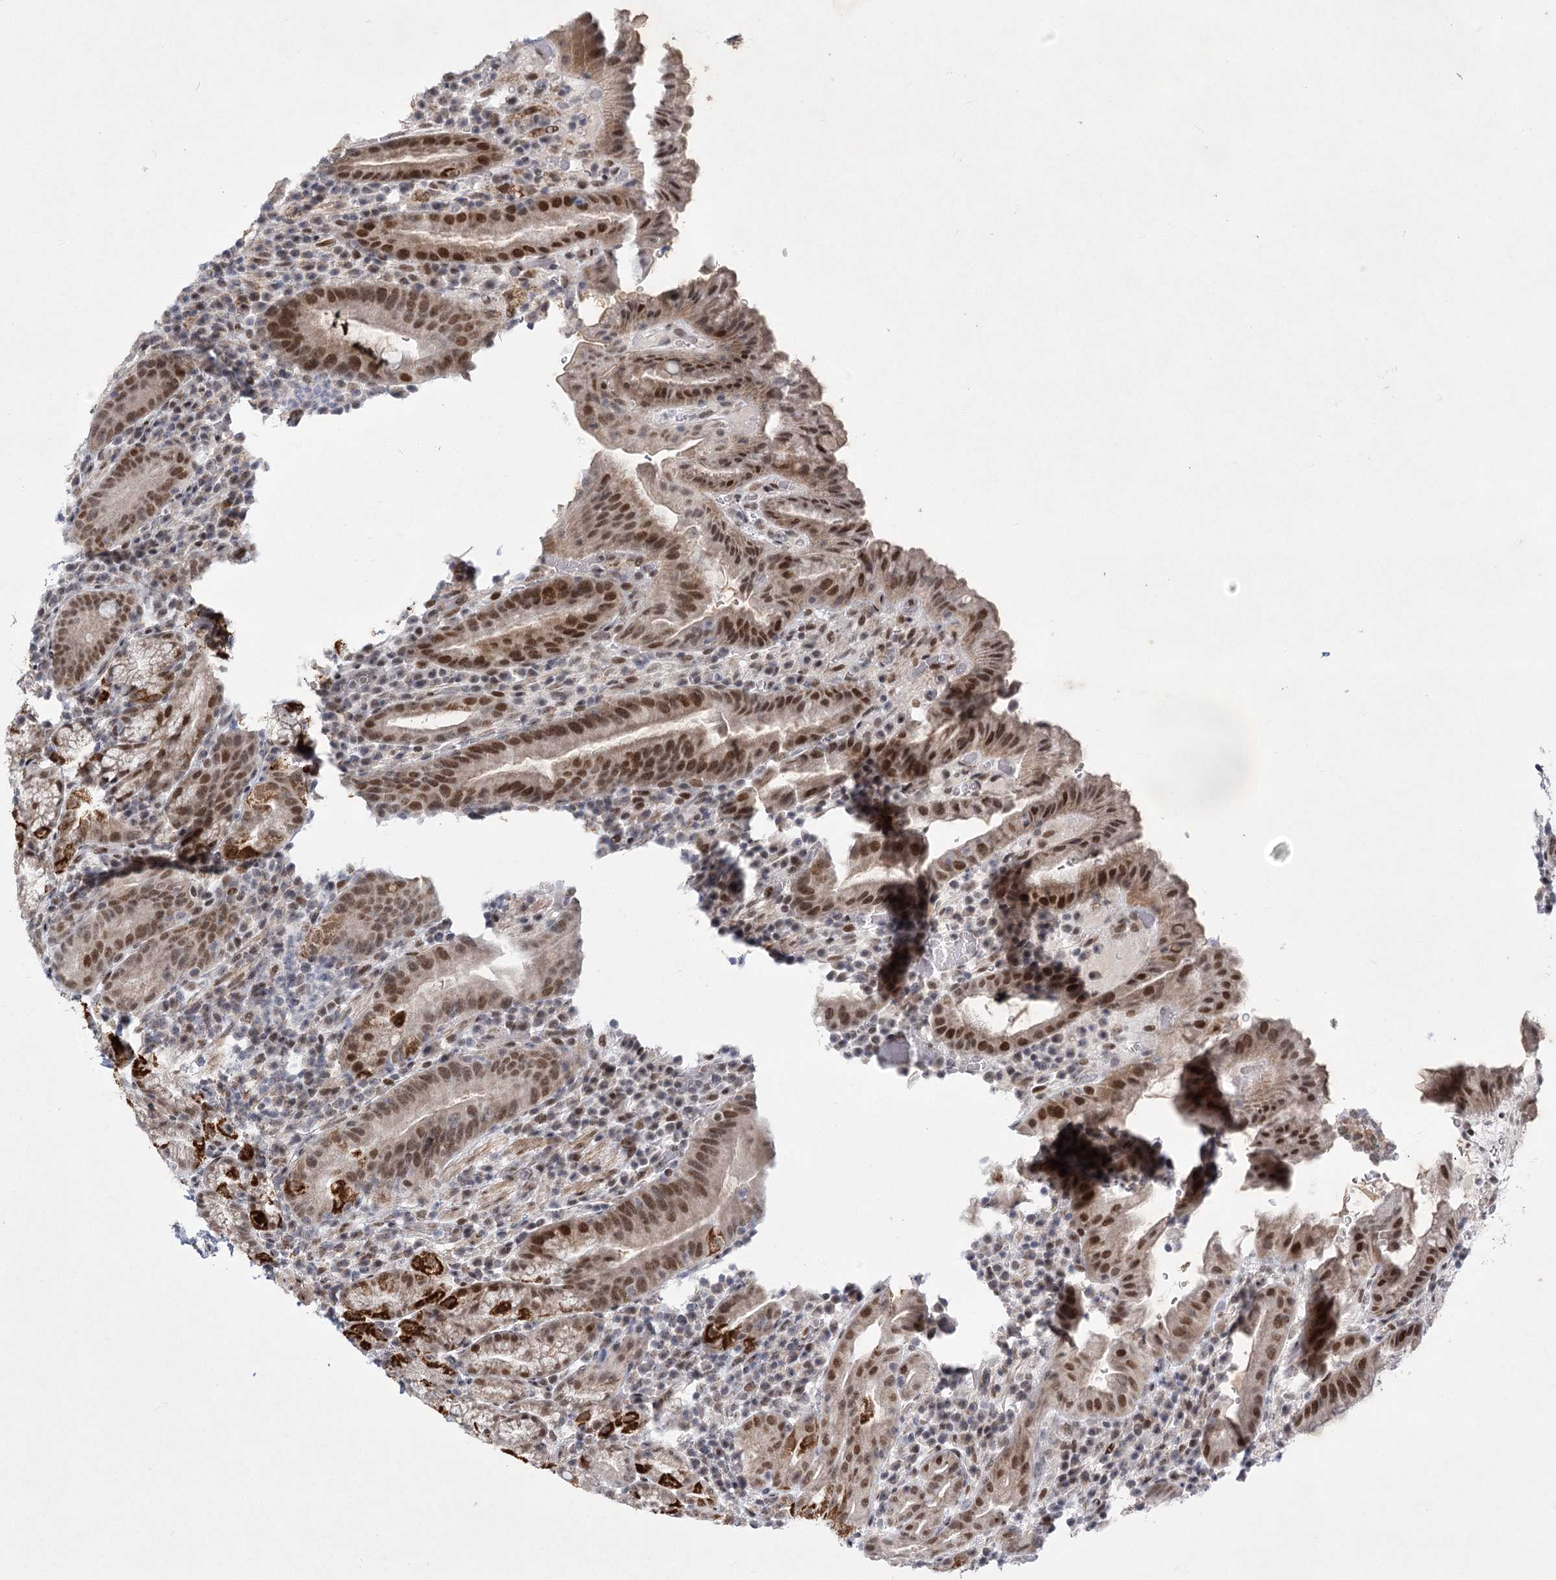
{"staining": {"intensity": "strong", "quantity": "25%-75%", "location": "nuclear"}, "tissue": "stomach", "cell_type": "Glandular cells", "image_type": "normal", "snomed": [{"axis": "morphology", "description": "Normal tissue, NOS"}, {"axis": "morphology", "description": "Inflammation, NOS"}, {"axis": "topography", "description": "Stomach"}], "caption": "IHC histopathology image of benign stomach: human stomach stained using immunohistochemistry (IHC) shows high levels of strong protein expression localized specifically in the nuclear of glandular cells, appearing as a nuclear brown color.", "gene": "CIB4", "patient": {"sex": "male", "age": 79}}